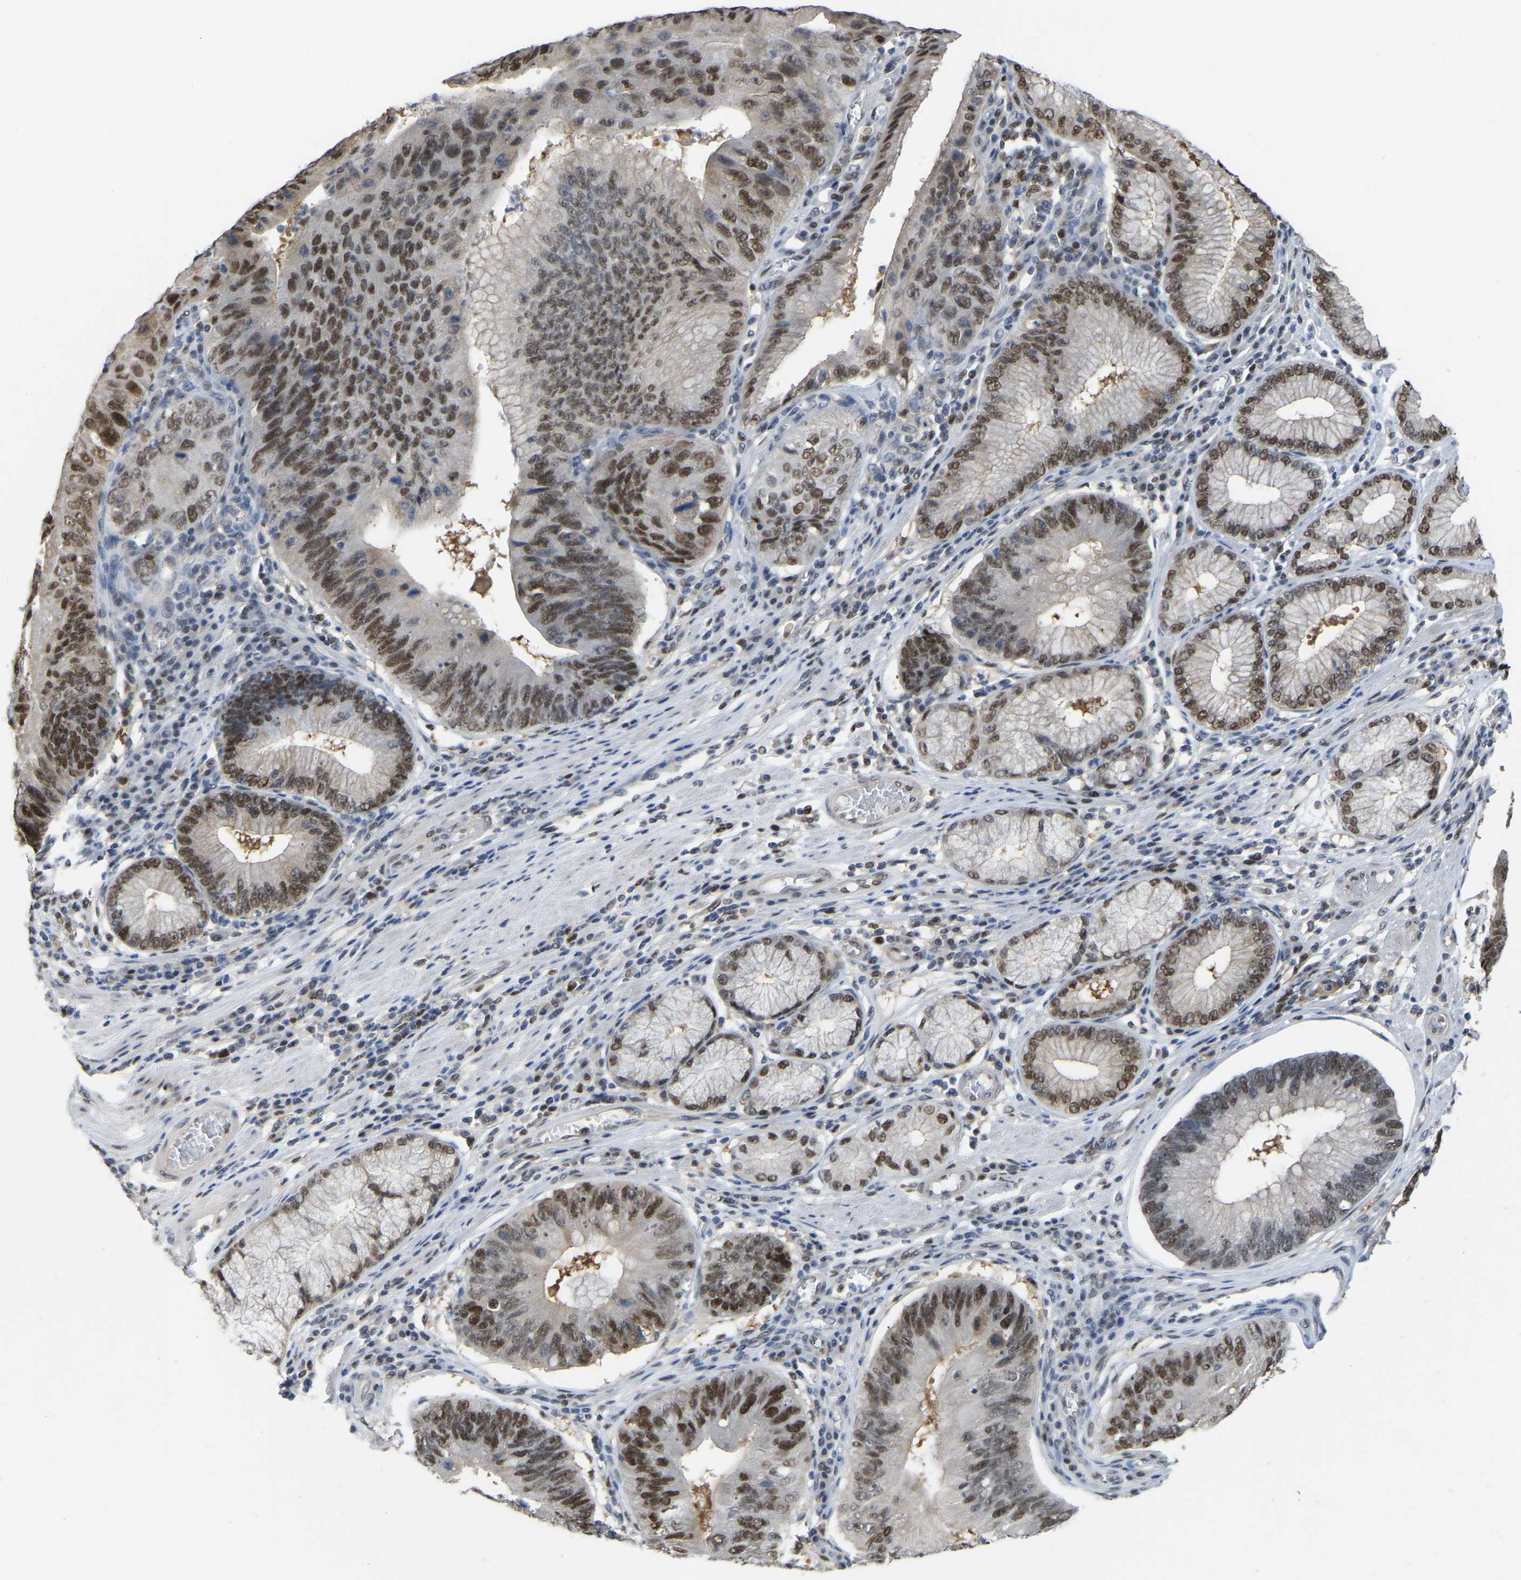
{"staining": {"intensity": "moderate", "quantity": ">75%", "location": "nuclear"}, "tissue": "stomach cancer", "cell_type": "Tumor cells", "image_type": "cancer", "snomed": [{"axis": "morphology", "description": "Adenocarcinoma, NOS"}, {"axis": "topography", "description": "Stomach"}], "caption": "A high-resolution image shows immunohistochemistry staining of adenocarcinoma (stomach), which exhibits moderate nuclear expression in approximately >75% of tumor cells.", "gene": "KLRG2", "patient": {"sex": "male", "age": 59}}